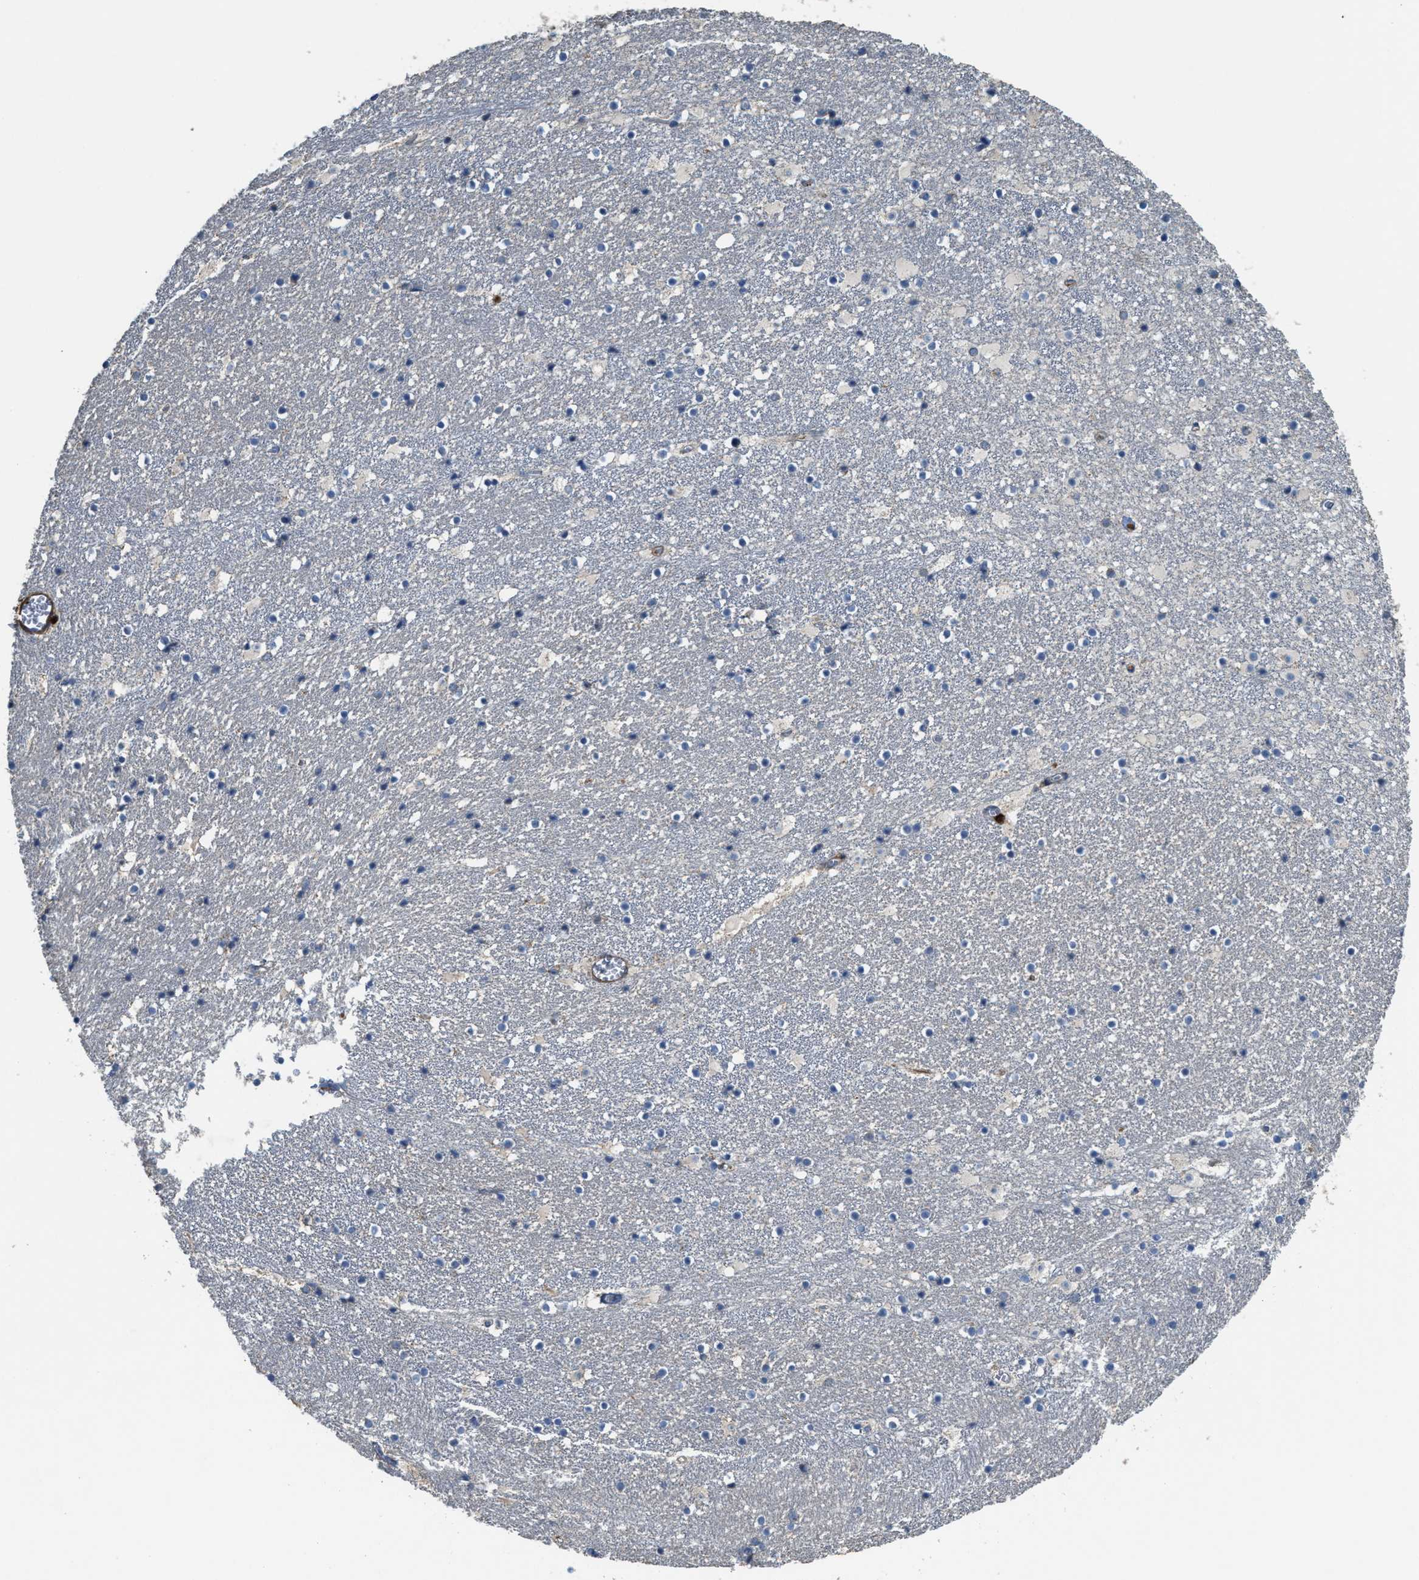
{"staining": {"intensity": "negative", "quantity": "none", "location": "none"}, "tissue": "caudate", "cell_type": "Glial cells", "image_type": "normal", "snomed": [{"axis": "morphology", "description": "Normal tissue, NOS"}, {"axis": "topography", "description": "Lateral ventricle wall"}], "caption": "High magnification brightfield microscopy of normal caudate stained with DAB (brown) and counterstained with hematoxylin (blue): glial cells show no significant positivity. (Immunohistochemistry, brightfield microscopy, high magnification).", "gene": "SERPINB5", "patient": {"sex": "male", "age": 45}}